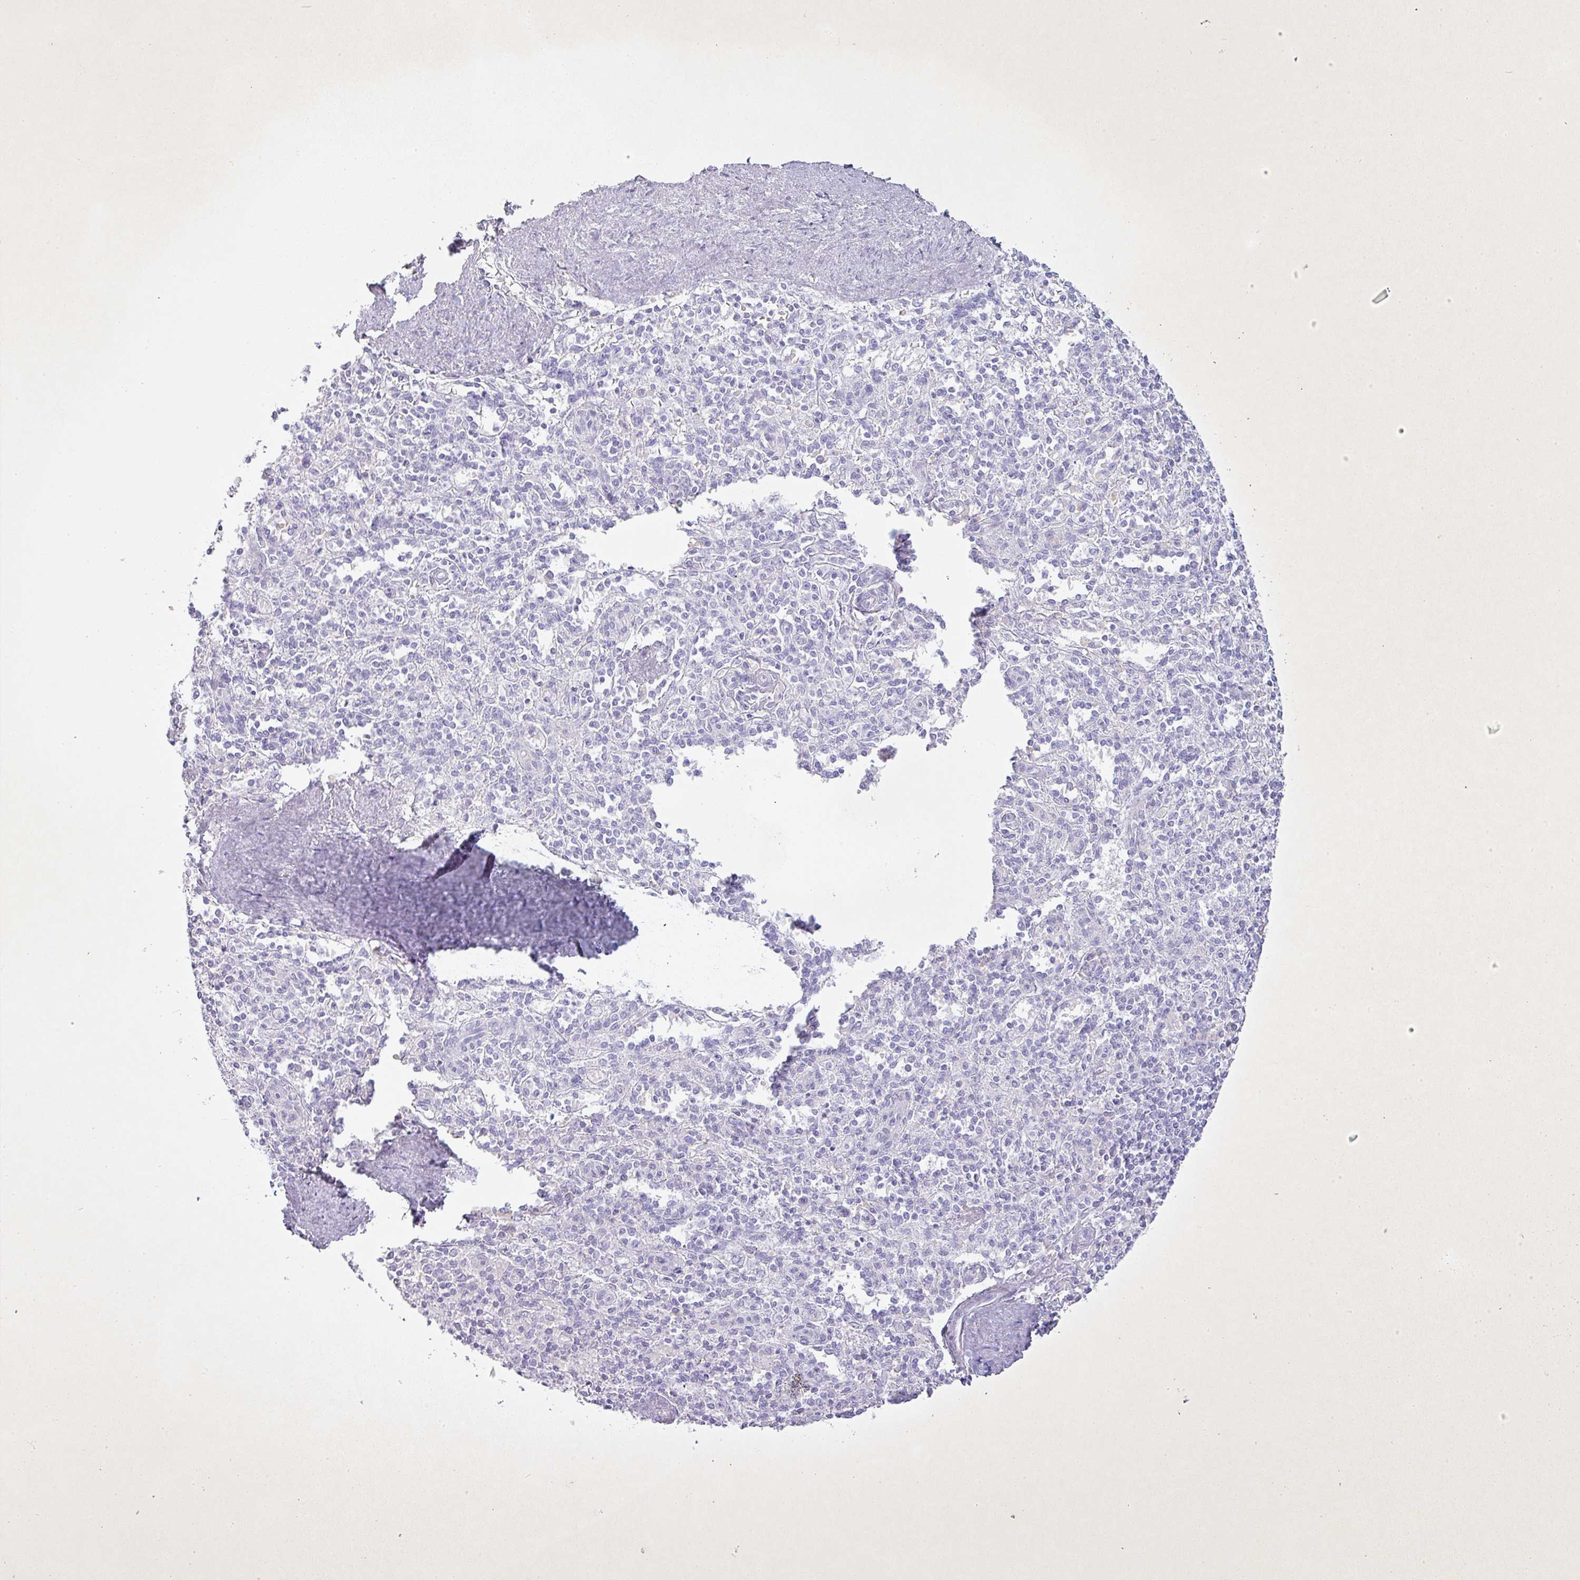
{"staining": {"intensity": "negative", "quantity": "none", "location": "none"}, "tissue": "spleen", "cell_type": "Cells in red pulp", "image_type": "normal", "snomed": [{"axis": "morphology", "description": "Normal tissue, NOS"}, {"axis": "topography", "description": "Spleen"}], "caption": "A high-resolution histopathology image shows immunohistochemistry (IHC) staining of benign spleen, which reveals no significant staining in cells in red pulp. (DAB immunohistochemistry, high magnification).", "gene": "PGA3", "patient": {"sex": "female", "age": 70}}